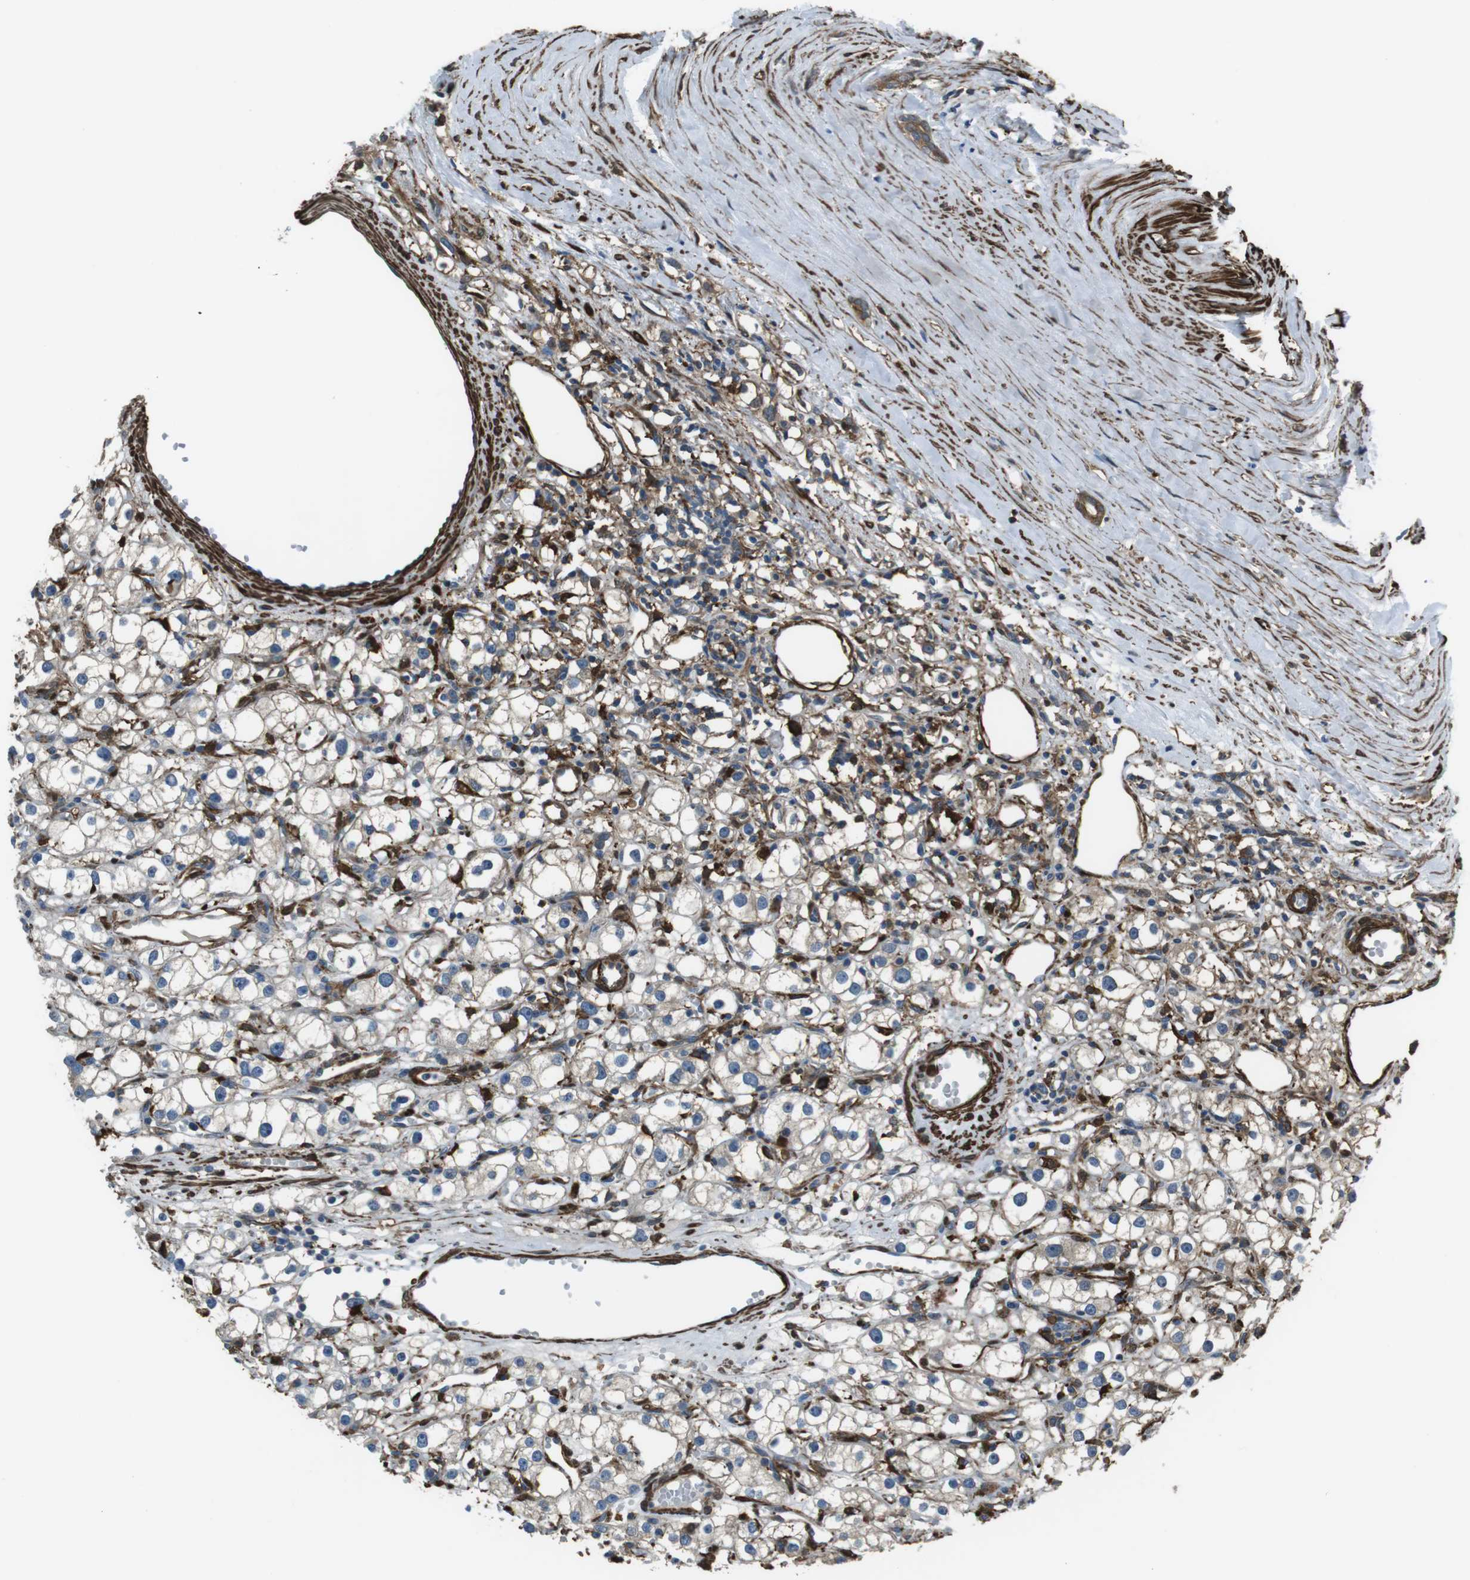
{"staining": {"intensity": "negative", "quantity": "none", "location": "none"}, "tissue": "renal cancer", "cell_type": "Tumor cells", "image_type": "cancer", "snomed": [{"axis": "morphology", "description": "Adenocarcinoma, NOS"}, {"axis": "topography", "description": "Kidney"}], "caption": "An immunohistochemistry (IHC) image of renal cancer (adenocarcinoma) is shown. There is no staining in tumor cells of renal cancer (adenocarcinoma). (DAB IHC, high magnification).", "gene": "SFT2D1", "patient": {"sex": "male", "age": 56}}